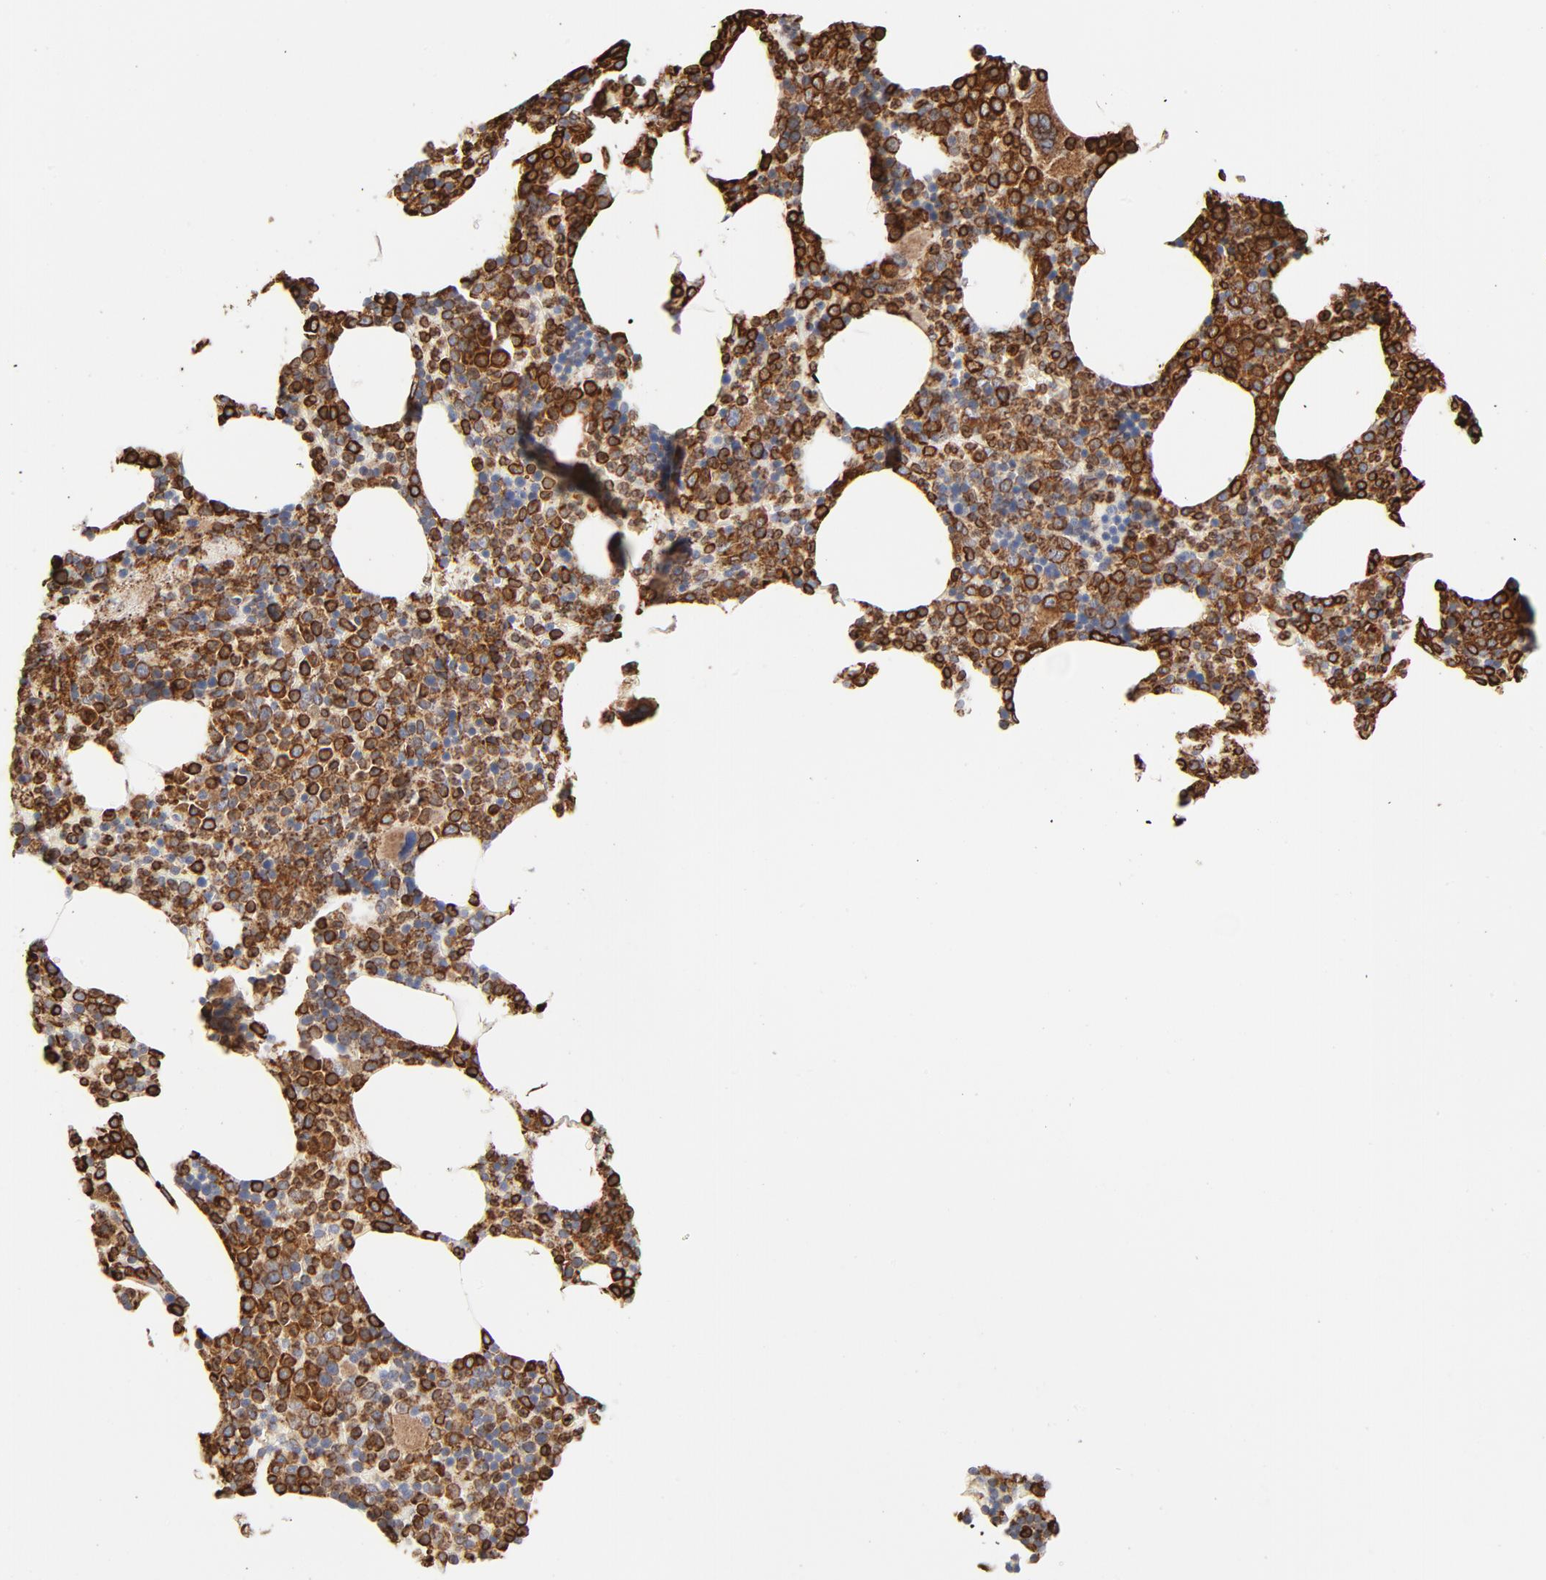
{"staining": {"intensity": "strong", "quantity": ">75%", "location": "cytoplasmic/membranous"}, "tissue": "bone marrow", "cell_type": "Hematopoietic cells", "image_type": "normal", "snomed": [{"axis": "morphology", "description": "Normal tissue, NOS"}, {"axis": "topography", "description": "Bone marrow"}], "caption": "This histopathology image demonstrates immunohistochemistry (IHC) staining of normal bone marrow, with high strong cytoplasmic/membranous expression in about >75% of hematopoietic cells.", "gene": "CANX", "patient": {"sex": "female", "age": 66}}